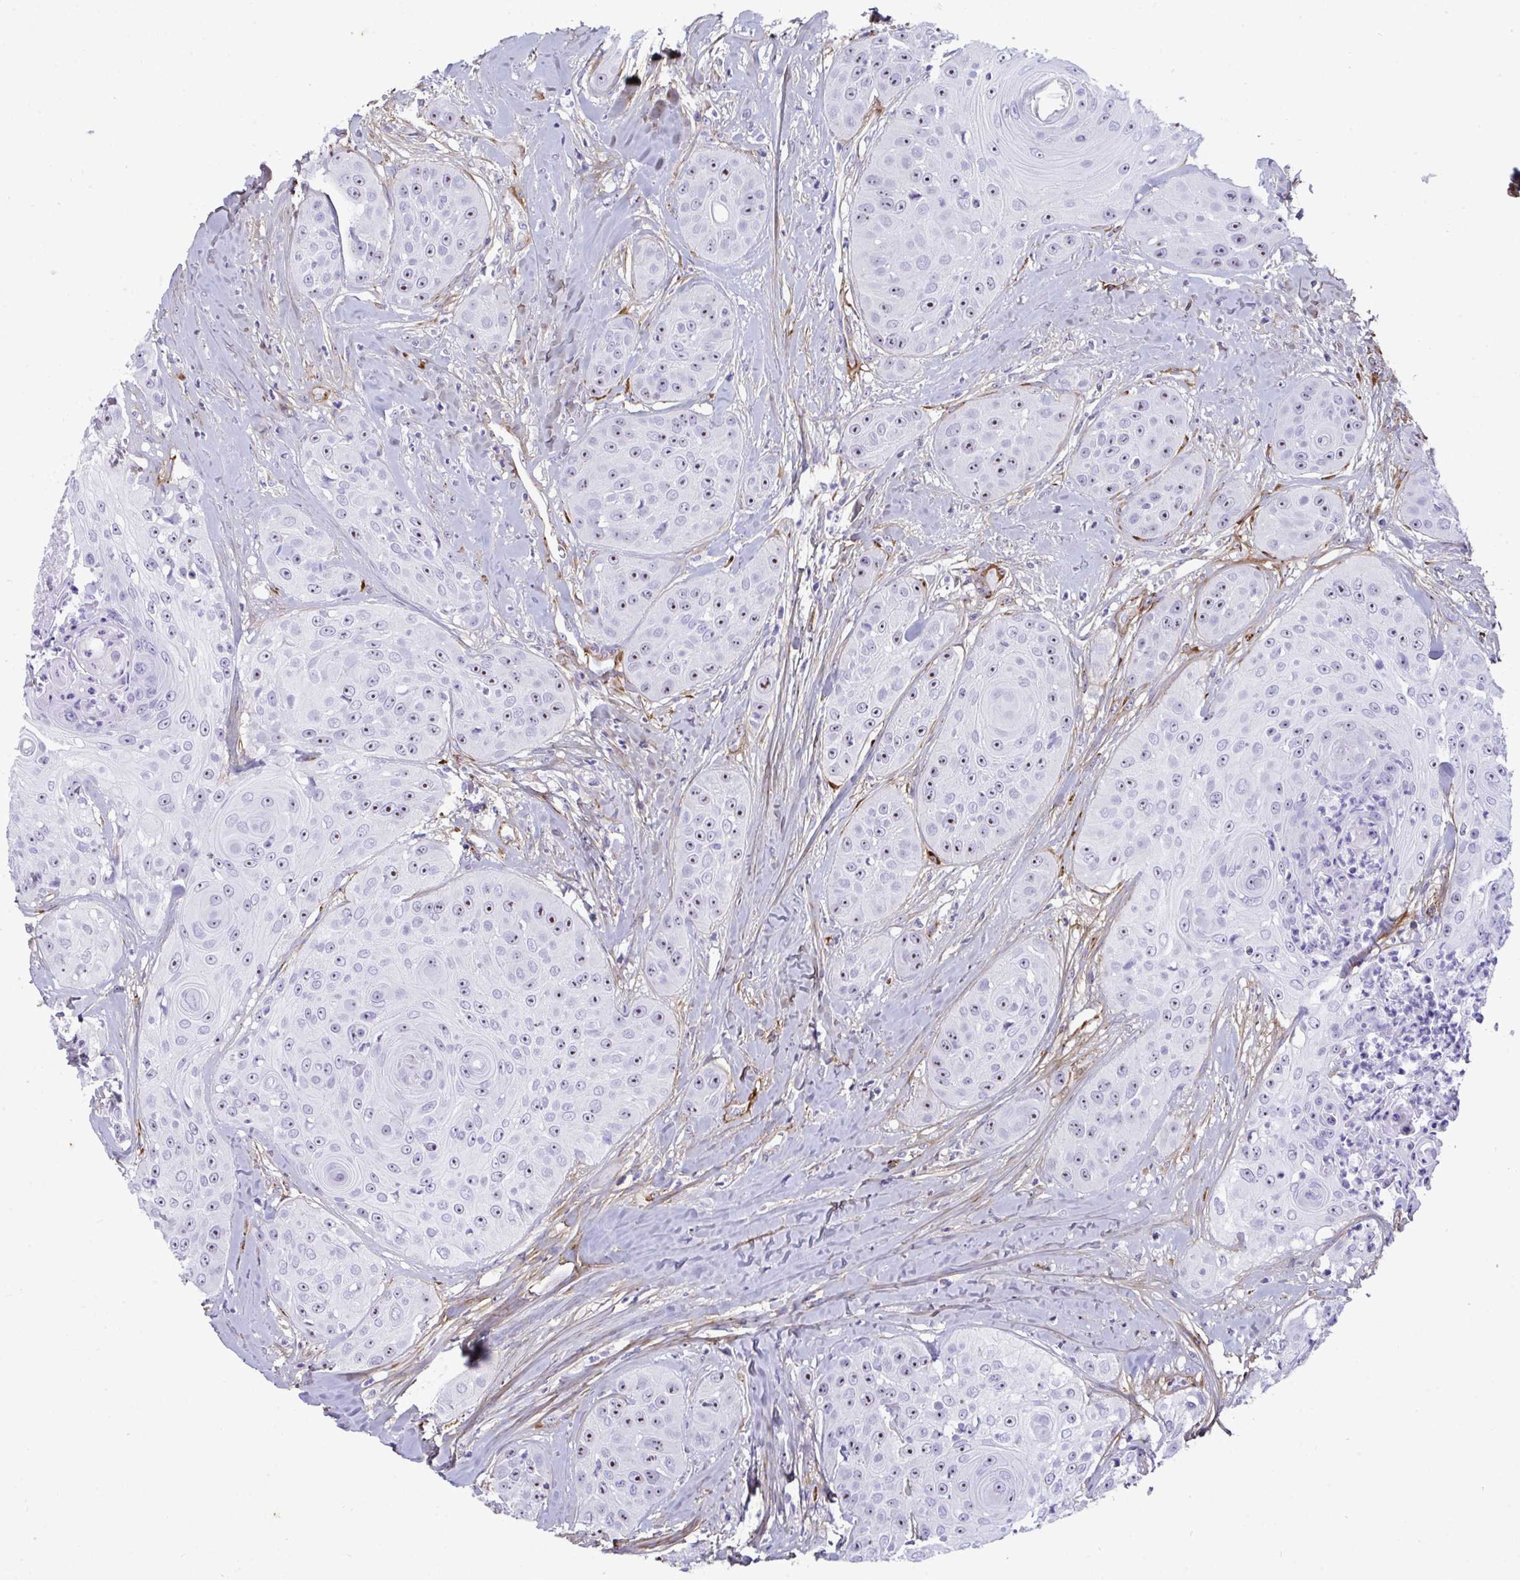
{"staining": {"intensity": "moderate", "quantity": "25%-75%", "location": "nuclear"}, "tissue": "head and neck cancer", "cell_type": "Tumor cells", "image_type": "cancer", "snomed": [{"axis": "morphology", "description": "Squamous cell carcinoma, NOS"}, {"axis": "topography", "description": "Head-Neck"}], "caption": "Immunohistochemistry photomicrograph of human squamous cell carcinoma (head and neck) stained for a protein (brown), which exhibits medium levels of moderate nuclear positivity in about 25%-75% of tumor cells.", "gene": "LHFPL6", "patient": {"sex": "male", "age": 83}}